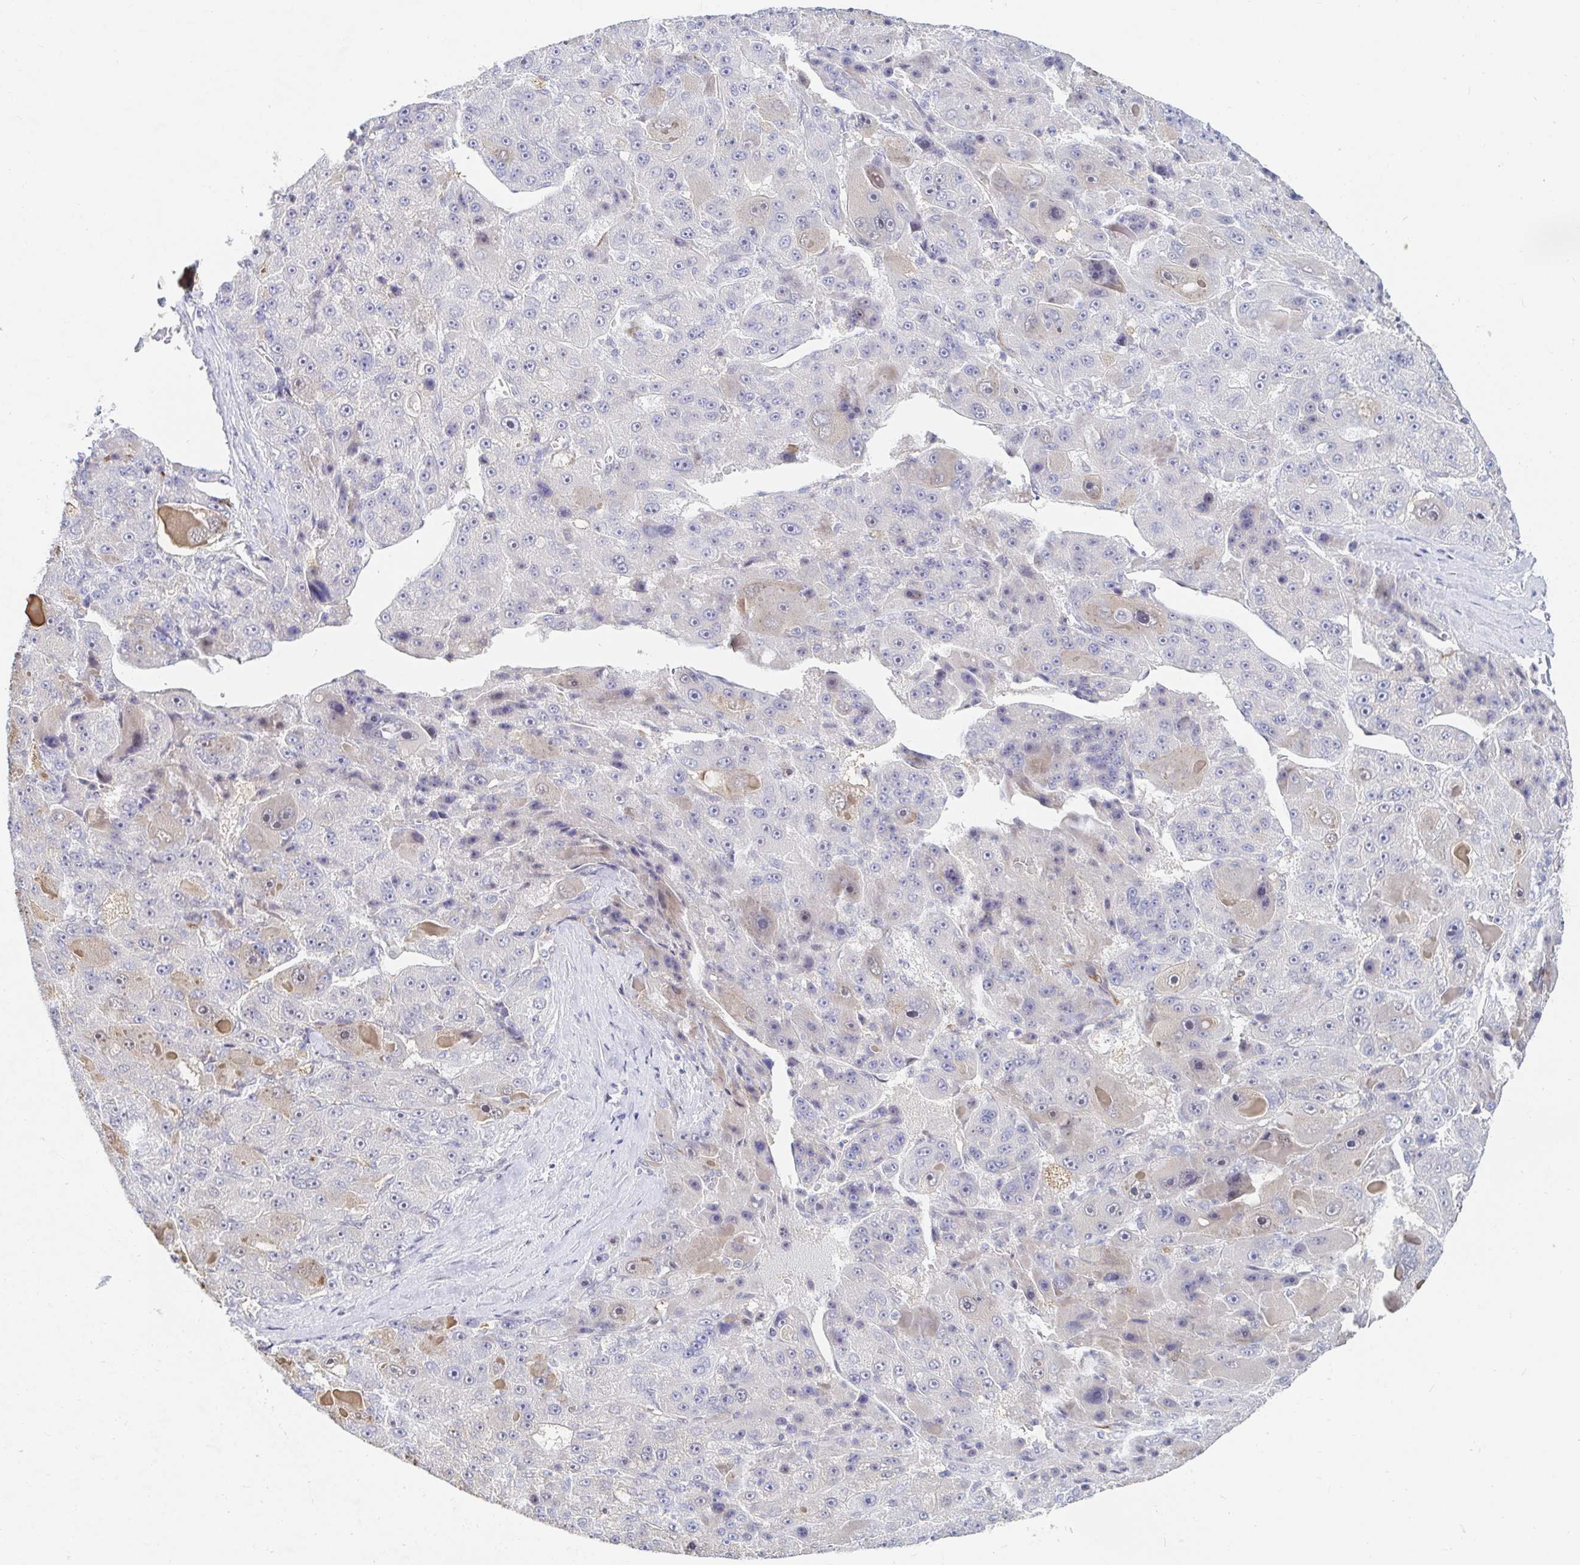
{"staining": {"intensity": "negative", "quantity": "none", "location": "none"}, "tissue": "liver cancer", "cell_type": "Tumor cells", "image_type": "cancer", "snomed": [{"axis": "morphology", "description": "Carcinoma, Hepatocellular, NOS"}, {"axis": "topography", "description": "Liver"}], "caption": "Tumor cells show no significant protein staining in liver cancer (hepatocellular carcinoma). (Immunohistochemistry (ihc), brightfield microscopy, high magnification).", "gene": "COL28A1", "patient": {"sex": "male", "age": 76}}